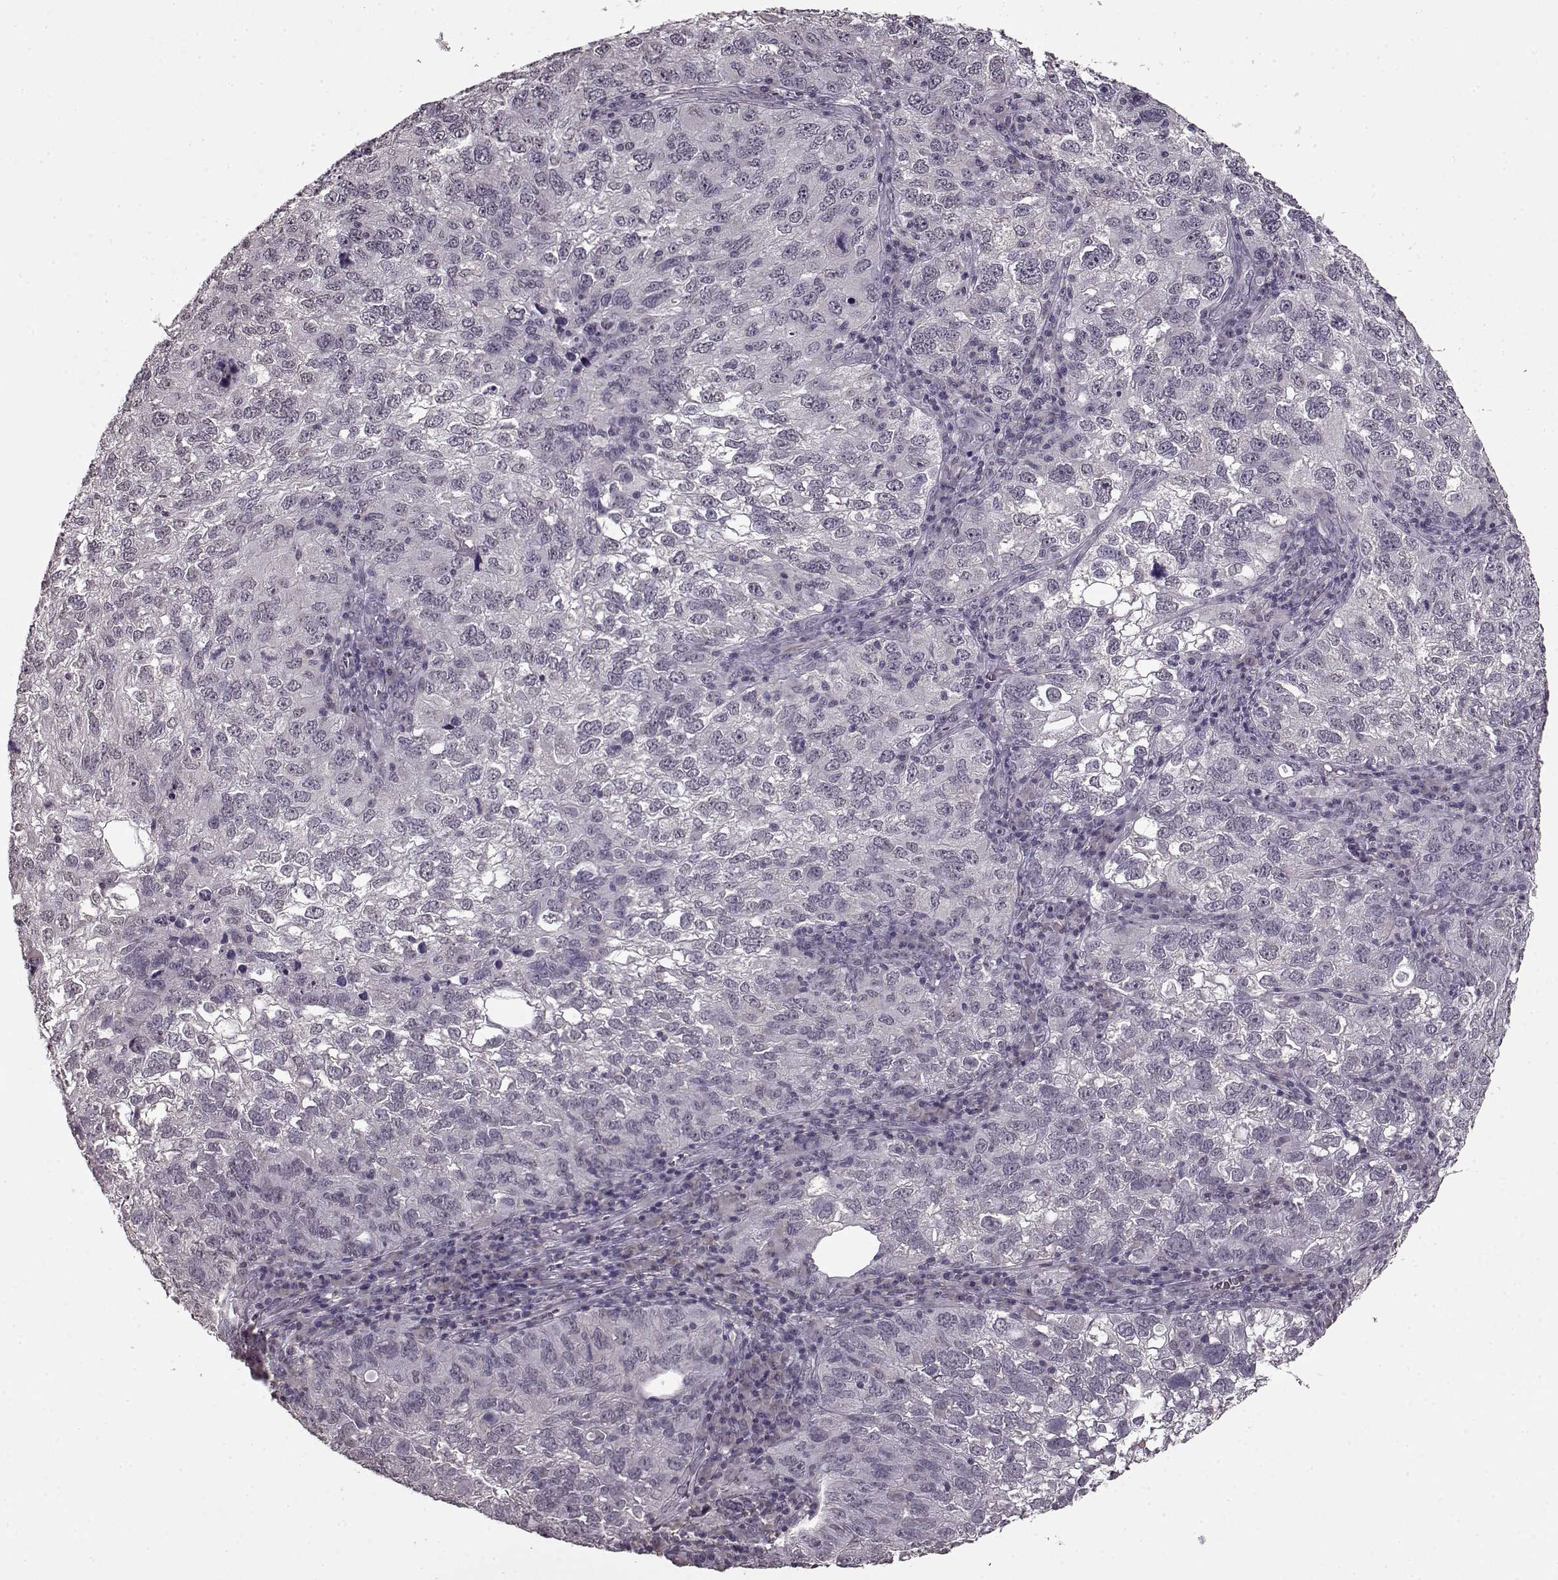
{"staining": {"intensity": "negative", "quantity": "none", "location": "none"}, "tissue": "cervical cancer", "cell_type": "Tumor cells", "image_type": "cancer", "snomed": [{"axis": "morphology", "description": "Squamous cell carcinoma, NOS"}, {"axis": "topography", "description": "Cervix"}], "caption": "DAB immunohistochemical staining of human cervical cancer (squamous cell carcinoma) shows no significant staining in tumor cells. Nuclei are stained in blue.", "gene": "RP1L1", "patient": {"sex": "female", "age": 55}}